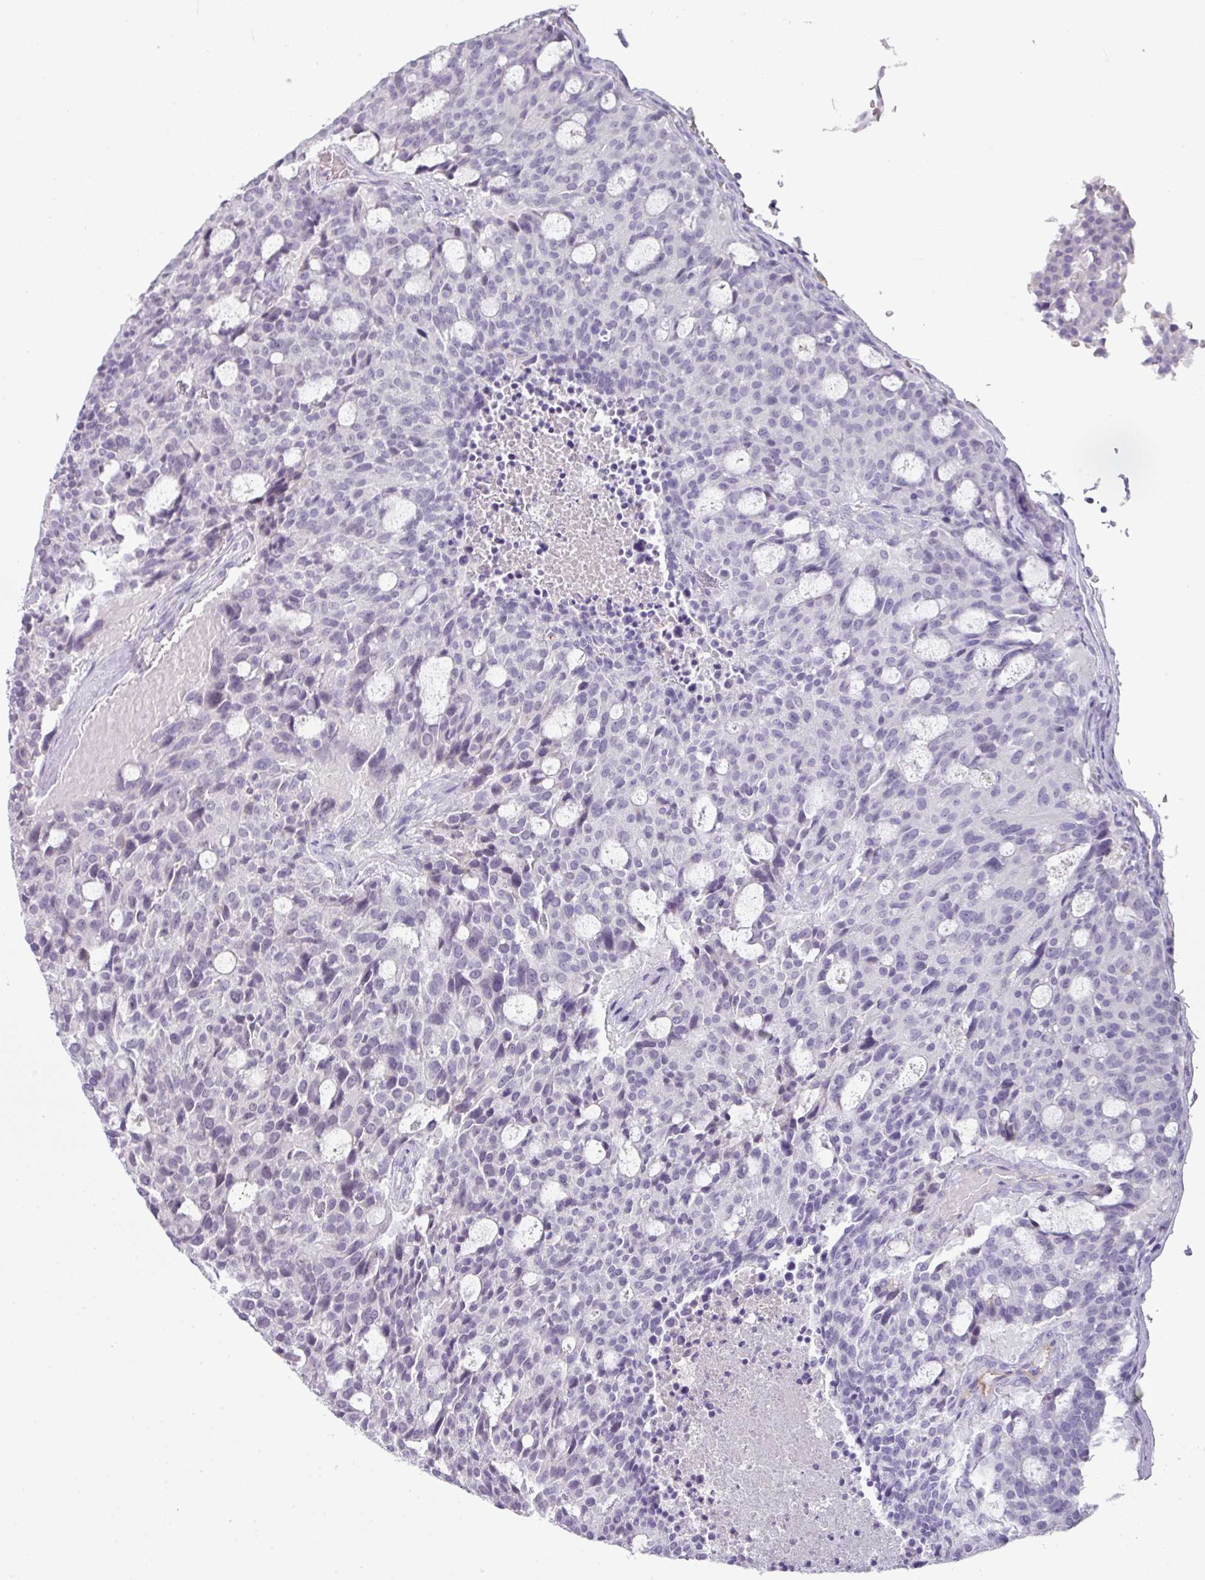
{"staining": {"intensity": "negative", "quantity": "none", "location": "none"}, "tissue": "carcinoid", "cell_type": "Tumor cells", "image_type": "cancer", "snomed": [{"axis": "morphology", "description": "Carcinoid, malignant, NOS"}, {"axis": "topography", "description": "Pancreas"}], "caption": "A micrograph of malignant carcinoid stained for a protein reveals no brown staining in tumor cells.", "gene": "FGF17", "patient": {"sex": "female", "age": 54}}